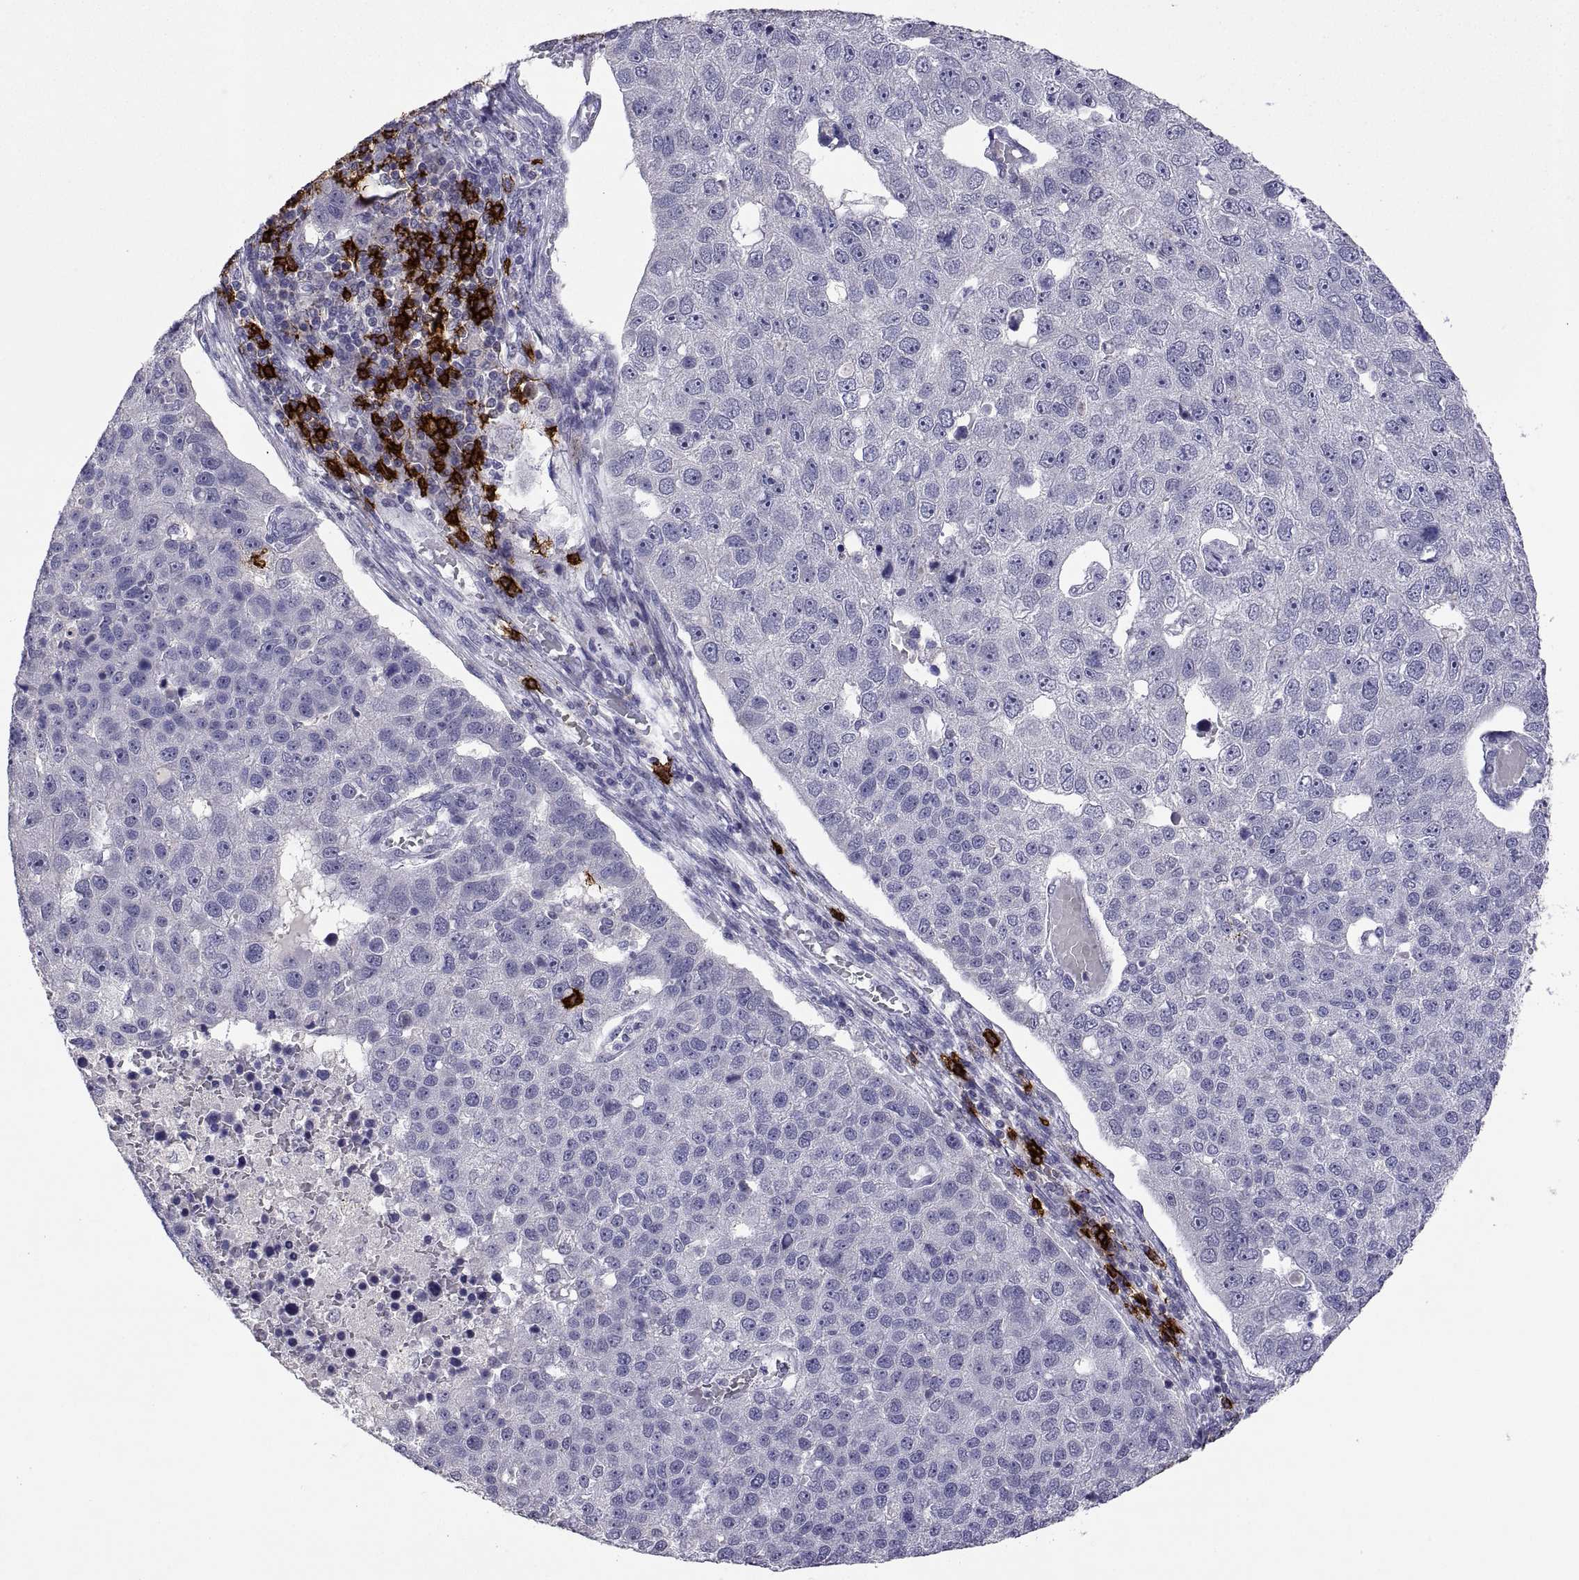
{"staining": {"intensity": "negative", "quantity": "none", "location": "none"}, "tissue": "pancreatic cancer", "cell_type": "Tumor cells", "image_type": "cancer", "snomed": [{"axis": "morphology", "description": "Adenocarcinoma, NOS"}, {"axis": "topography", "description": "Pancreas"}], "caption": "This is an IHC micrograph of adenocarcinoma (pancreatic). There is no expression in tumor cells.", "gene": "MS4A1", "patient": {"sex": "female", "age": 61}}